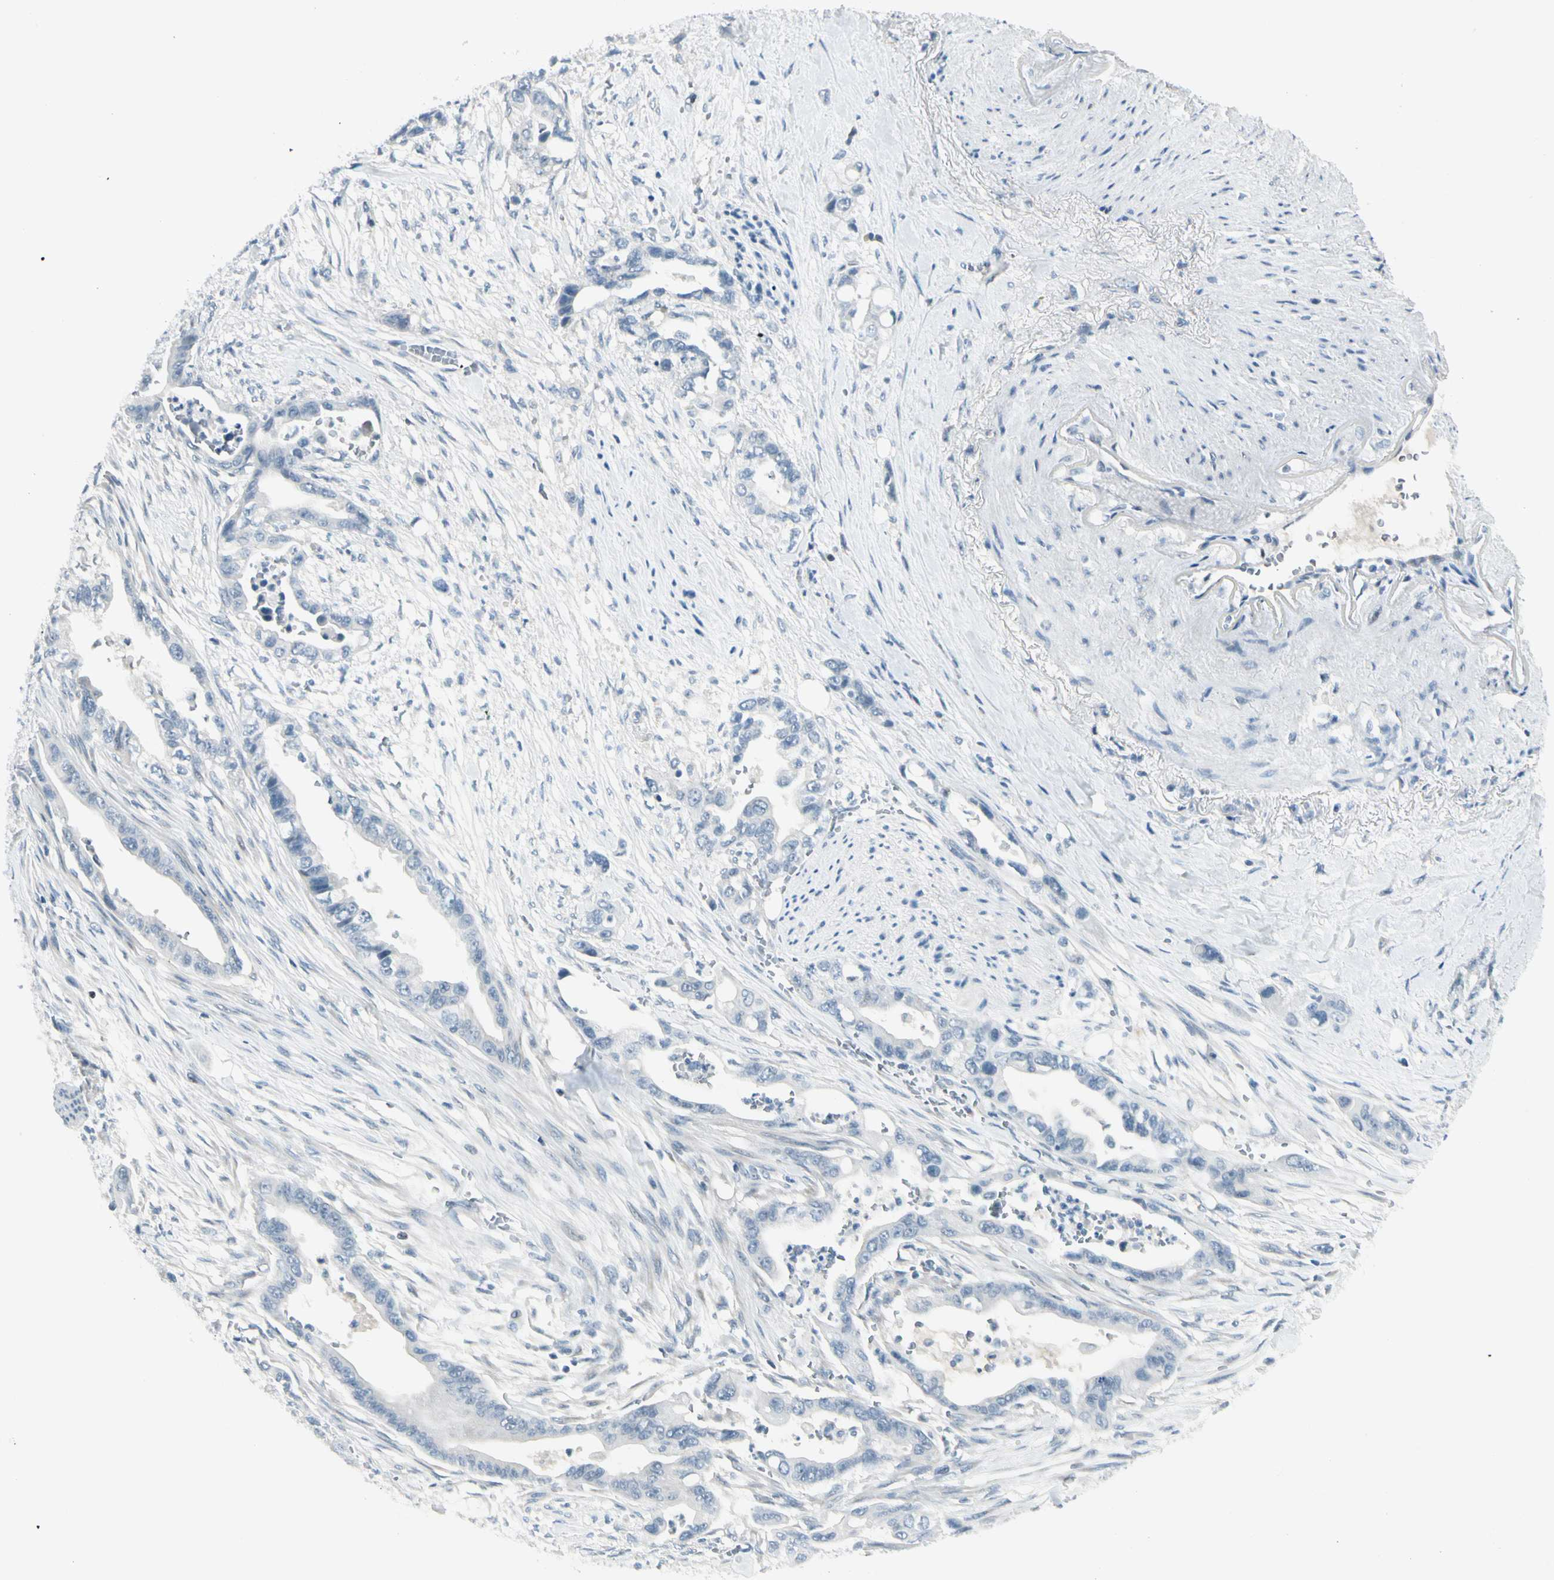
{"staining": {"intensity": "negative", "quantity": "none", "location": "none"}, "tissue": "pancreatic cancer", "cell_type": "Tumor cells", "image_type": "cancer", "snomed": [{"axis": "morphology", "description": "Adenocarcinoma, NOS"}, {"axis": "topography", "description": "Pancreas"}], "caption": "A histopathology image of pancreatic adenocarcinoma stained for a protein exhibits no brown staining in tumor cells.", "gene": "ZSCAN1", "patient": {"sex": "male", "age": 70}}